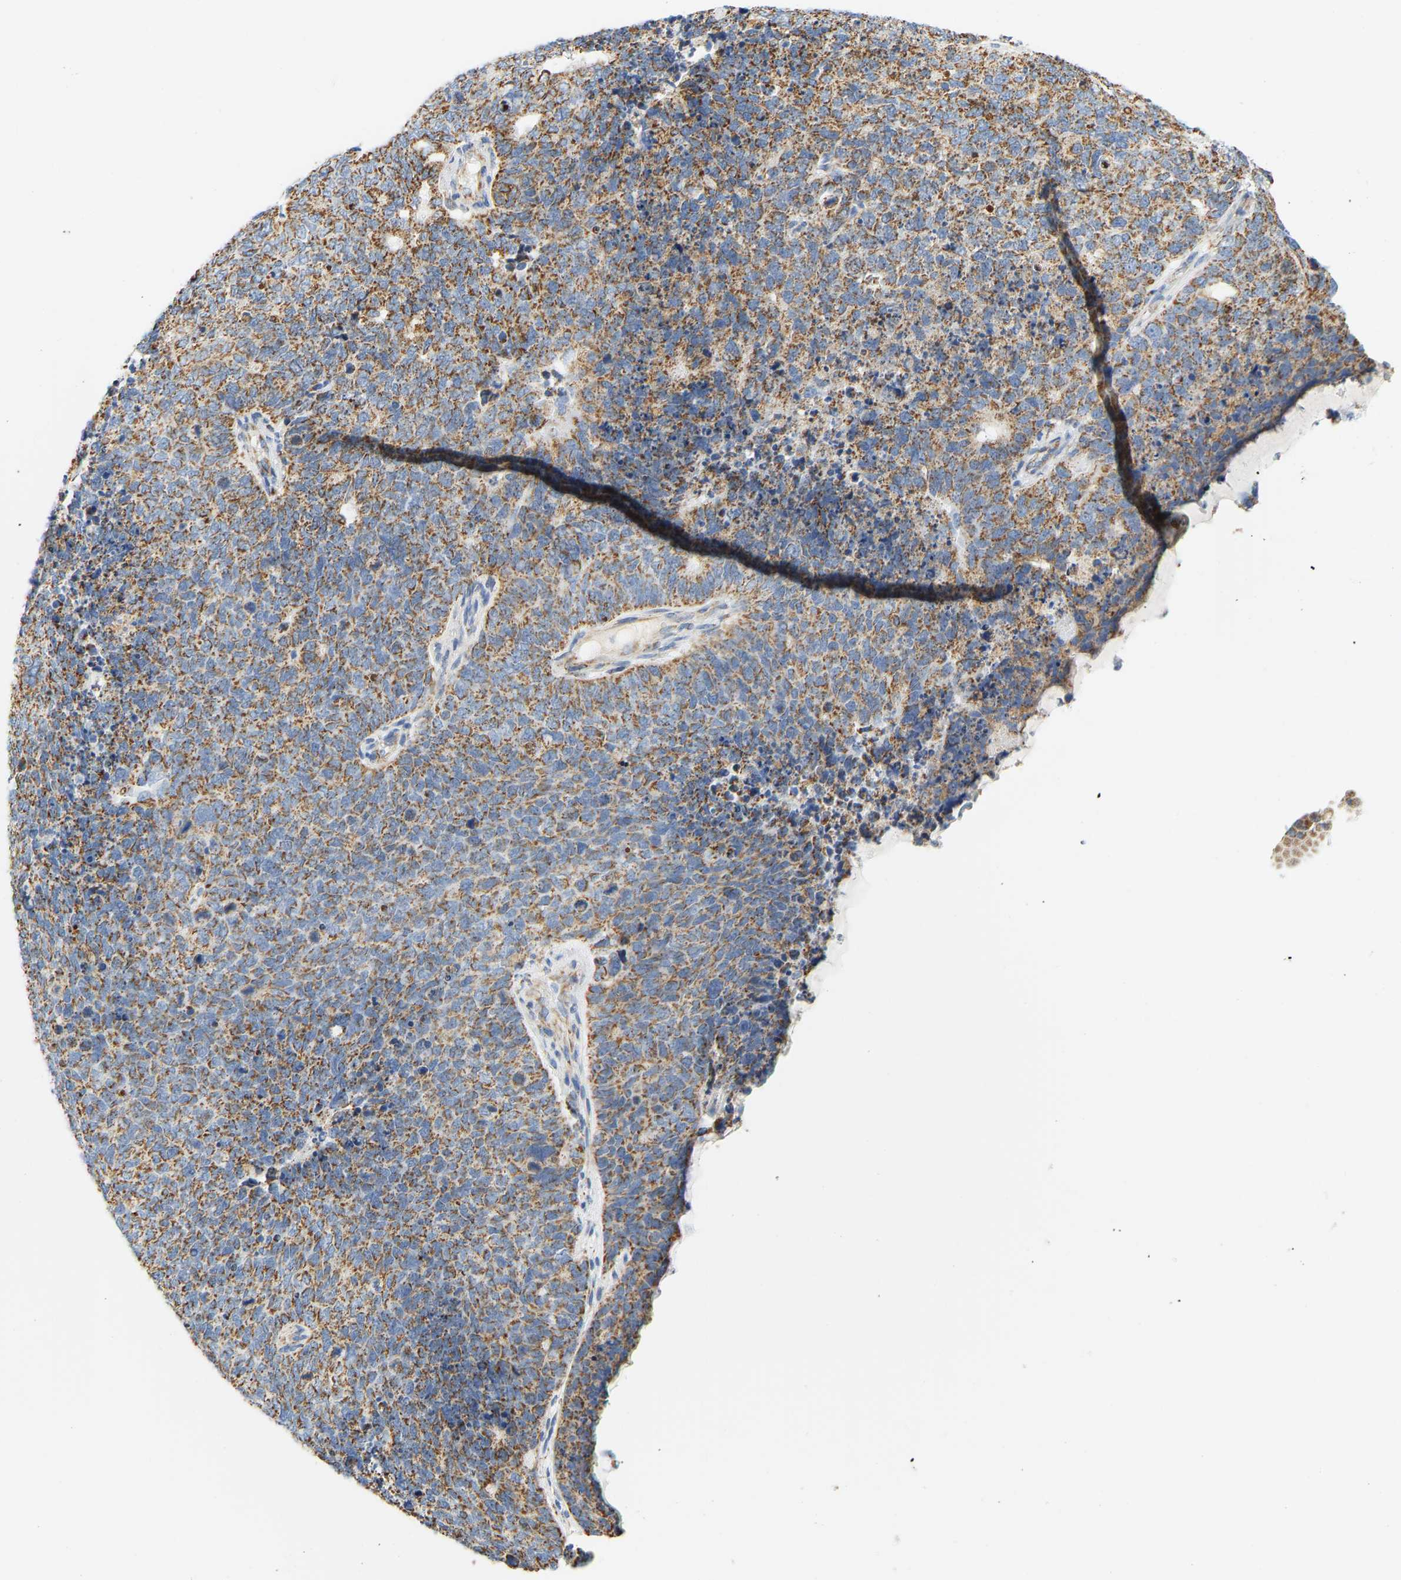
{"staining": {"intensity": "moderate", "quantity": ">75%", "location": "cytoplasmic/membranous"}, "tissue": "cervical cancer", "cell_type": "Tumor cells", "image_type": "cancer", "snomed": [{"axis": "morphology", "description": "Squamous cell carcinoma, NOS"}, {"axis": "topography", "description": "Cervix"}], "caption": "Squamous cell carcinoma (cervical) stained with a protein marker exhibits moderate staining in tumor cells.", "gene": "GRPEL2", "patient": {"sex": "female", "age": 63}}